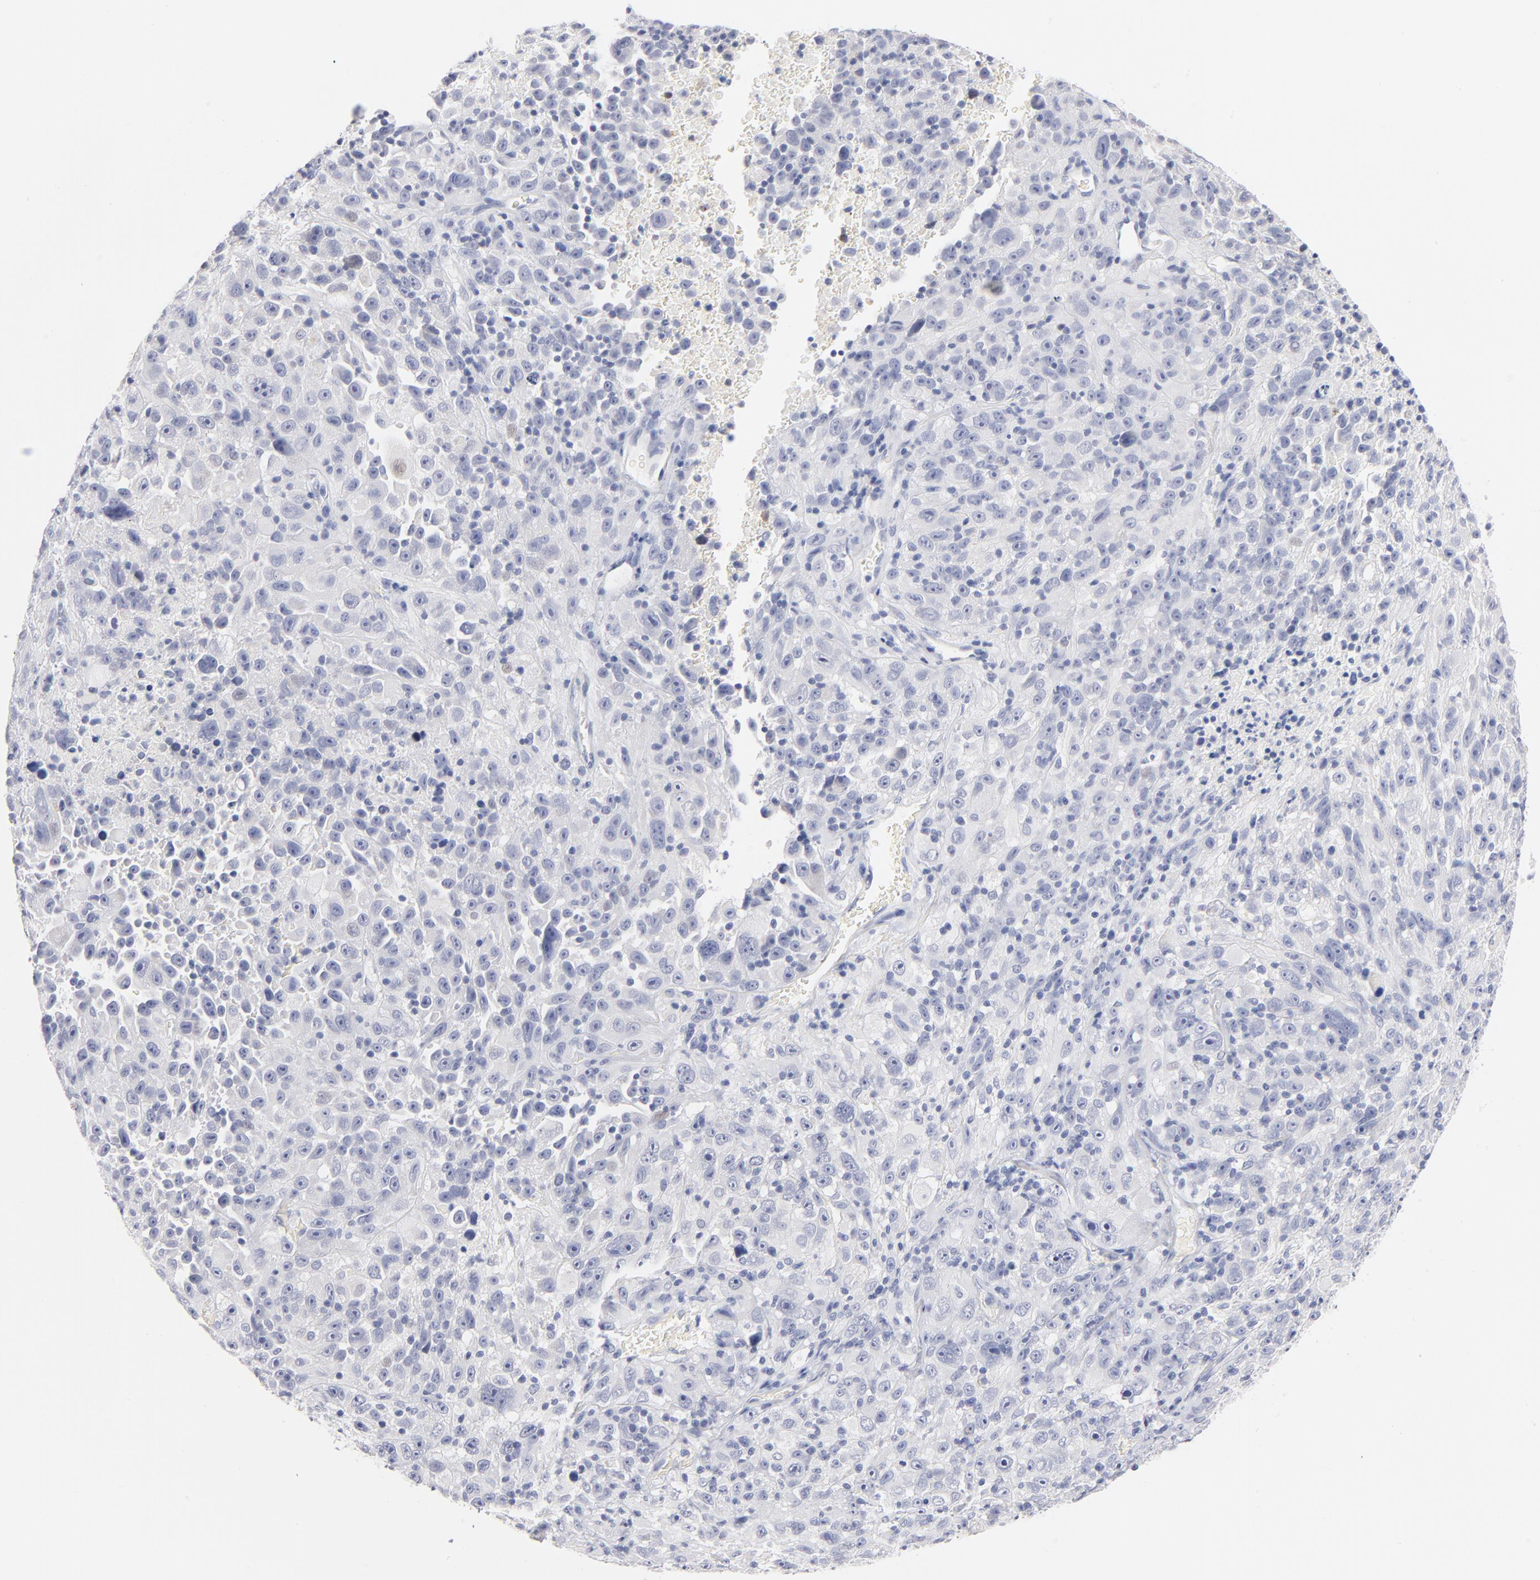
{"staining": {"intensity": "negative", "quantity": "none", "location": "none"}, "tissue": "melanoma", "cell_type": "Tumor cells", "image_type": "cancer", "snomed": [{"axis": "morphology", "description": "Malignant melanoma, Metastatic site"}, {"axis": "topography", "description": "Cerebral cortex"}], "caption": "A micrograph of malignant melanoma (metastatic site) stained for a protein shows no brown staining in tumor cells. Brightfield microscopy of IHC stained with DAB (3,3'-diaminobenzidine) (brown) and hematoxylin (blue), captured at high magnification.", "gene": "KHNYN", "patient": {"sex": "female", "age": 52}}